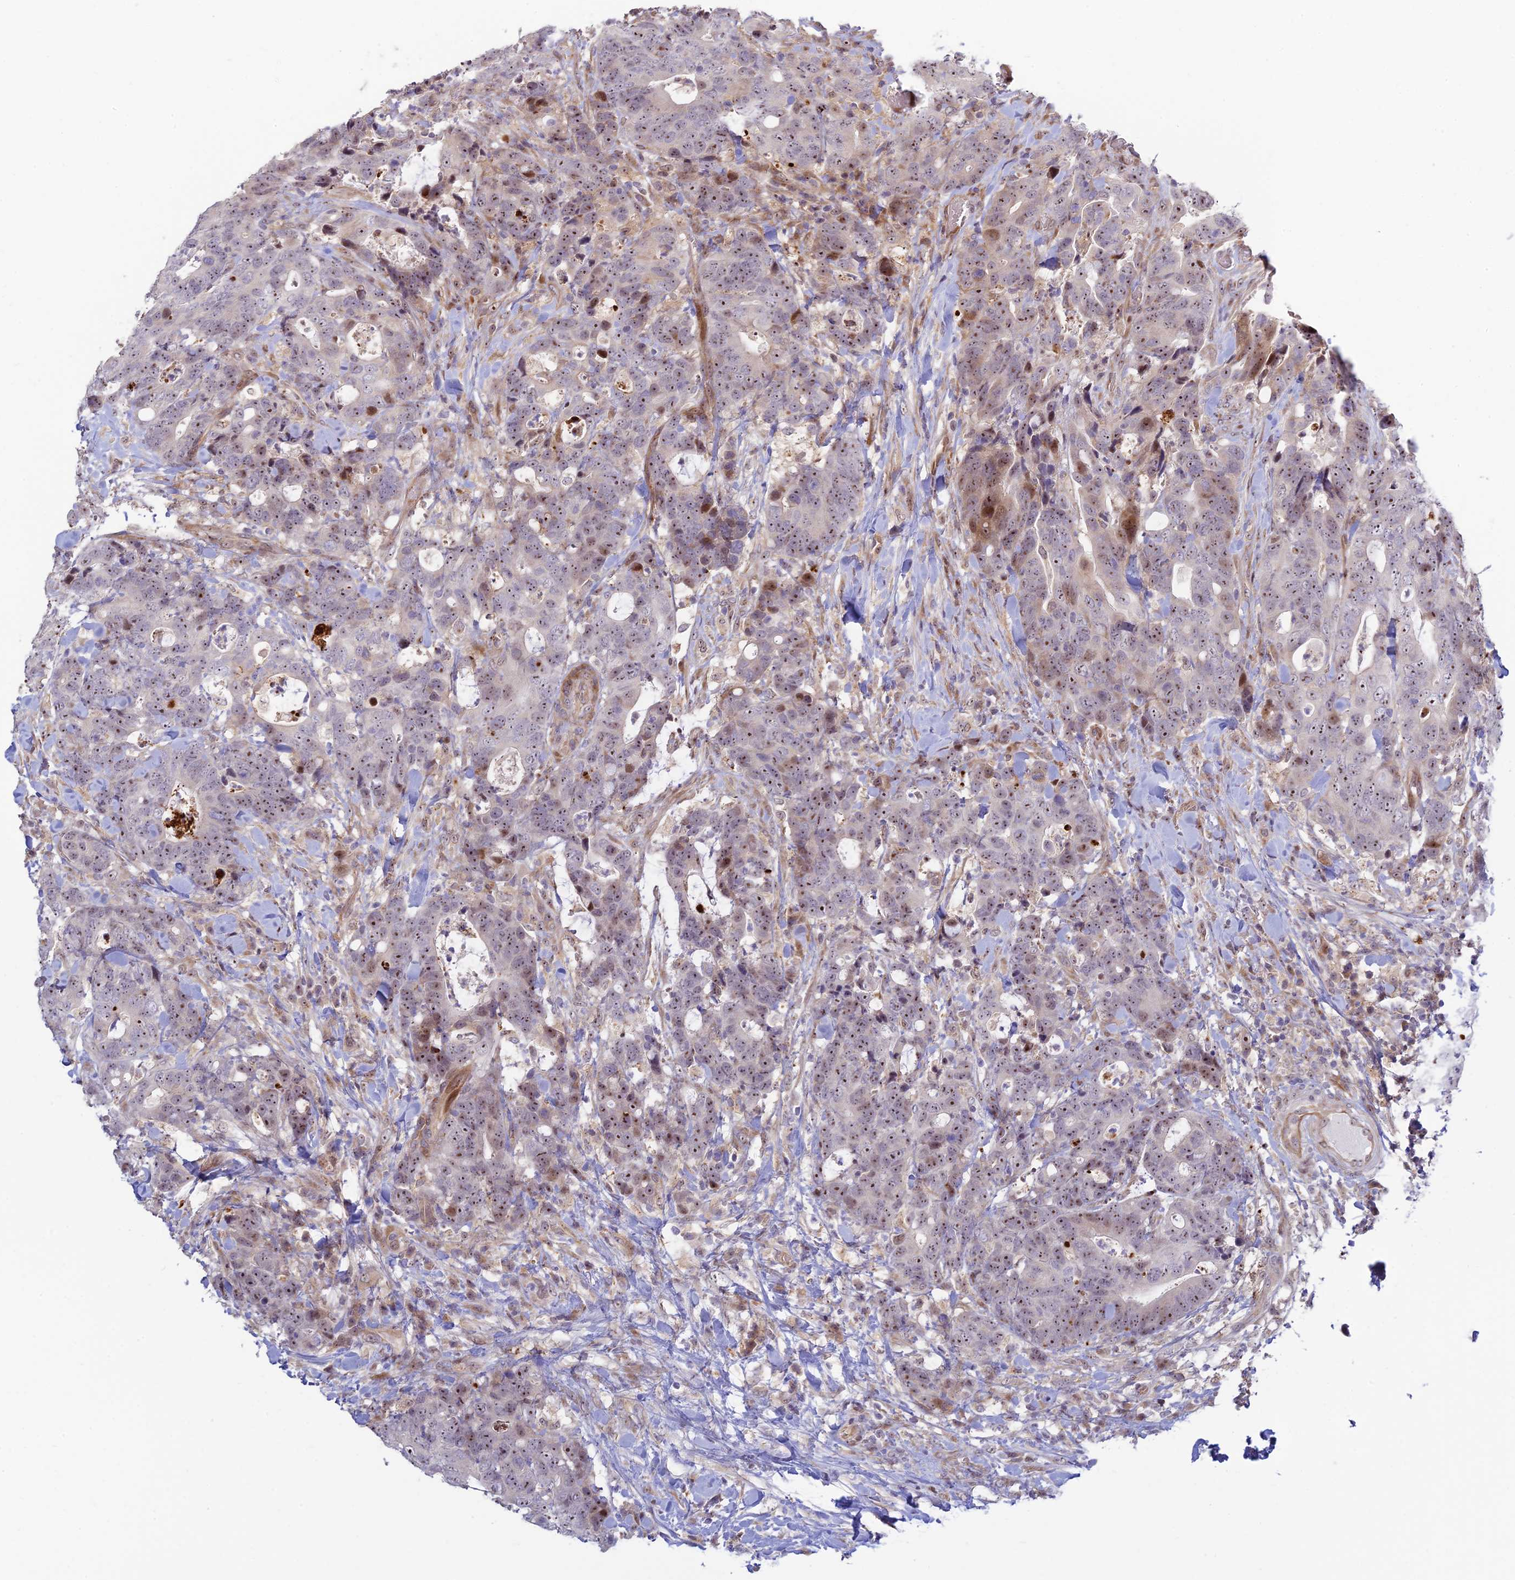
{"staining": {"intensity": "moderate", "quantity": "25%-75%", "location": "nuclear"}, "tissue": "colorectal cancer", "cell_type": "Tumor cells", "image_type": "cancer", "snomed": [{"axis": "morphology", "description": "Adenocarcinoma, NOS"}, {"axis": "topography", "description": "Colon"}], "caption": "DAB immunohistochemical staining of adenocarcinoma (colorectal) reveals moderate nuclear protein positivity in about 25%-75% of tumor cells.", "gene": "UFSP2", "patient": {"sex": "female", "age": 82}}